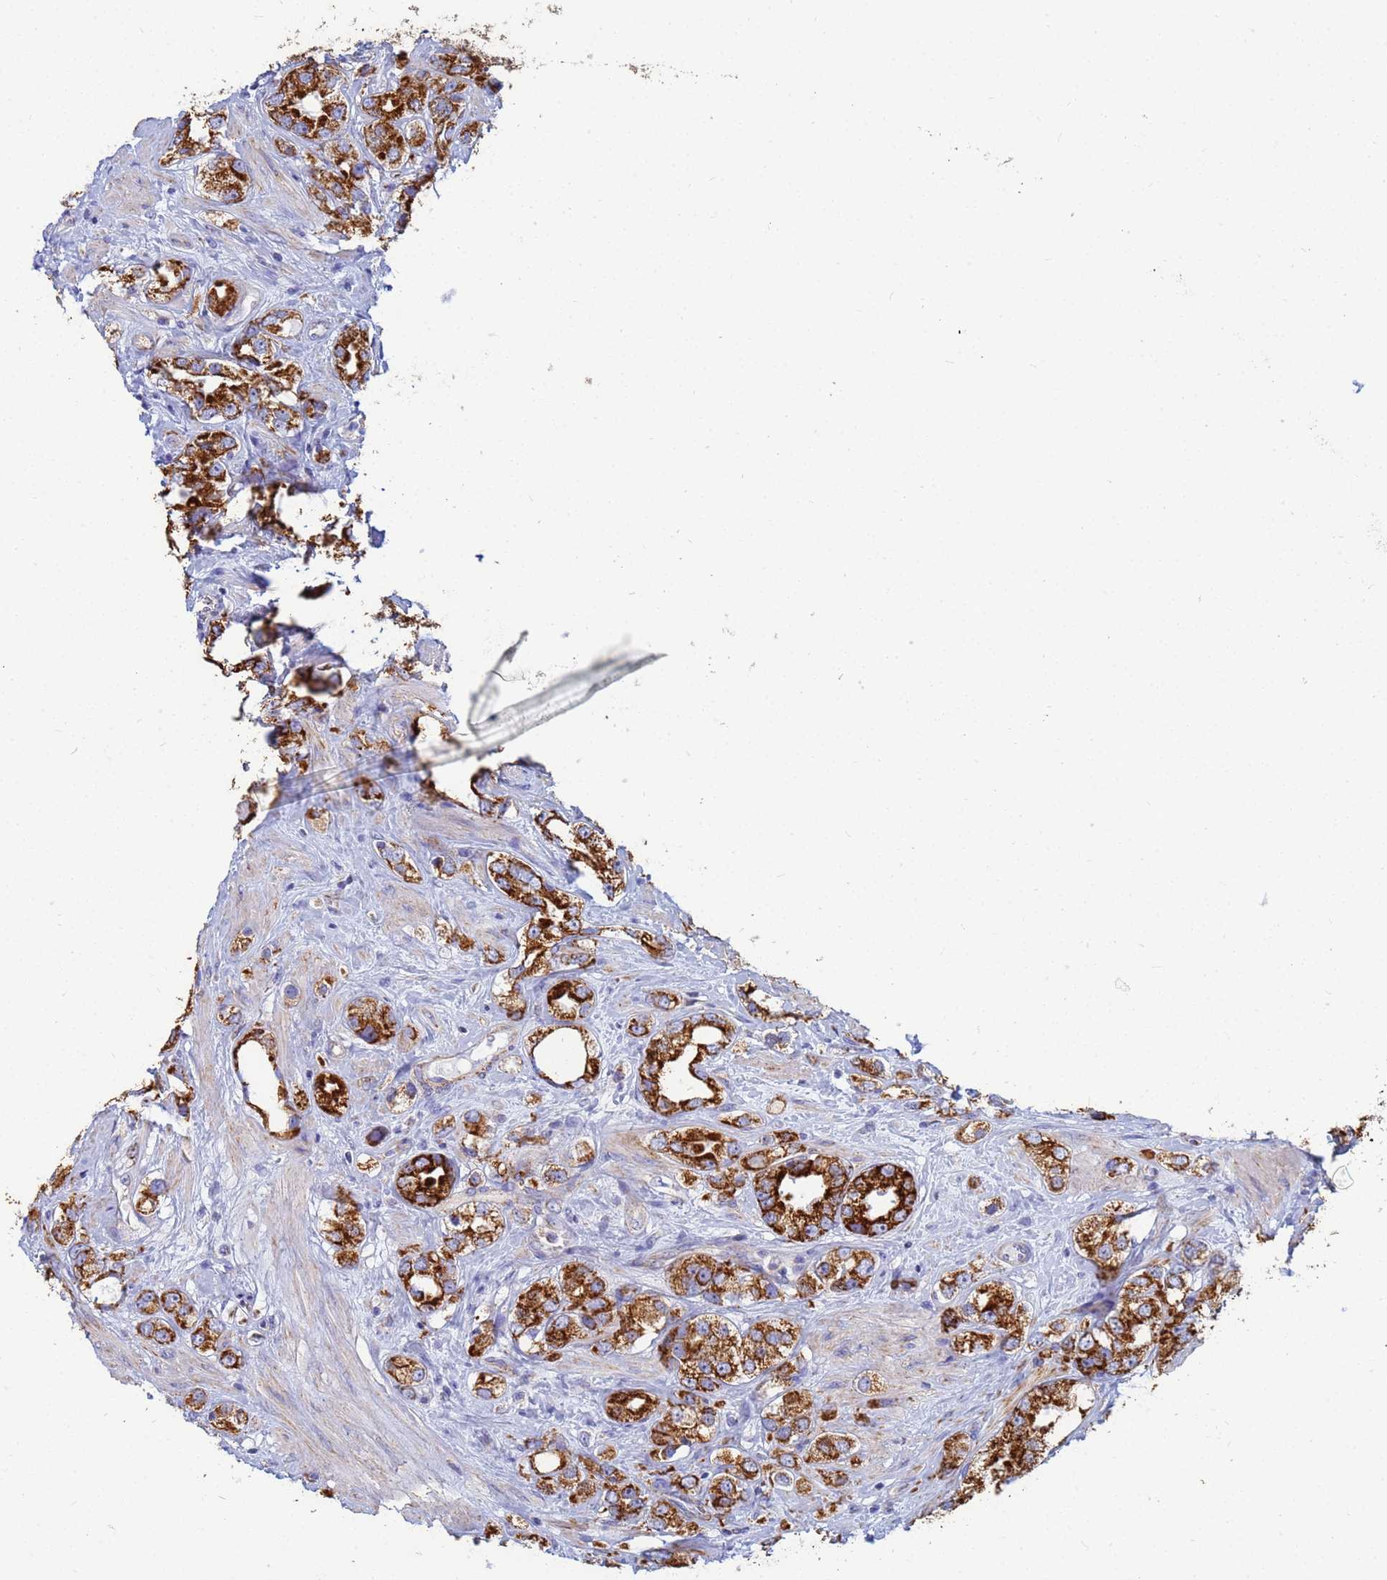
{"staining": {"intensity": "strong", "quantity": ">75%", "location": "cytoplasmic/membranous"}, "tissue": "prostate cancer", "cell_type": "Tumor cells", "image_type": "cancer", "snomed": [{"axis": "morphology", "description": "Adenocarcinoma, NOS"}, {"axis": "topography", "description": "Prostate"}], "caption": "Prostate cancer was stained to show a protein in brown. There is high levels of strong cytoplasmic/membranous staining in approximately >75% of tumor cells. The staining is performed using DAB brown chromogen to label protein expression. The nuclei are counter-stained blue using hematoxylin.", "gene": "UQCRH", "patient": {"sex": "male", "age": 79}}